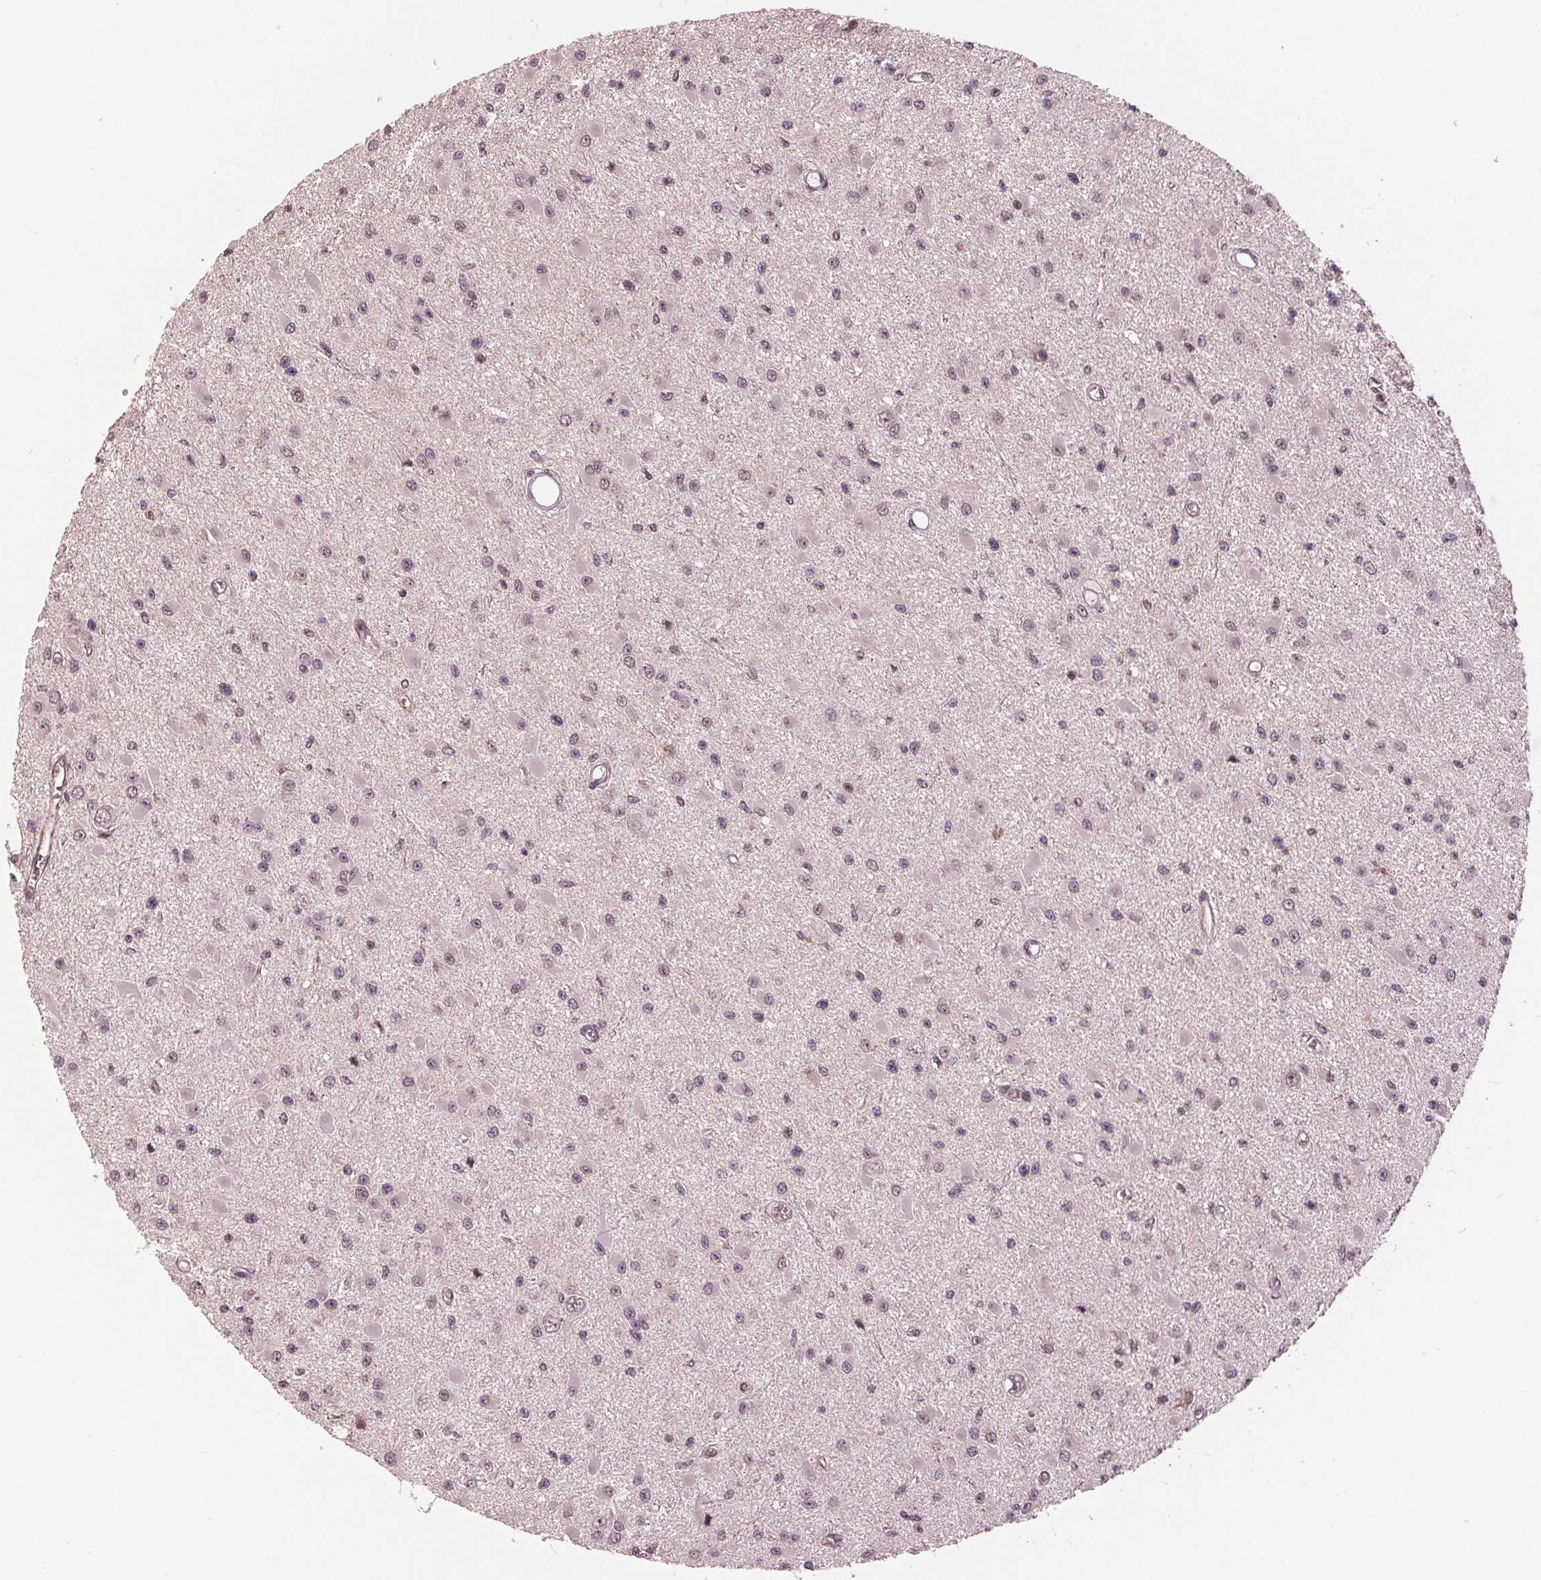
{"staining": {"intensity": "weak", "quantity": "25%-75%", "location": "nuclear"}, "tissue": "glioma", "cell_type": "Tumor cells", "image_type": "cancer", "snomed": [{"axis": "morphology", "description": "Glioma, malignant, High grade"}, {"axis": "topography", "description": "Brain"}], "caption": "Immunohistochemistry micrograph of neoplastic tissue: glioma stained using IHC displays low levels of weak protein expression localized specifically in the nuclear of tumor cells, appearing as a nuclear brown color.", "gene": "SLX4", "patient": {"sex": "male", "age": 54}}